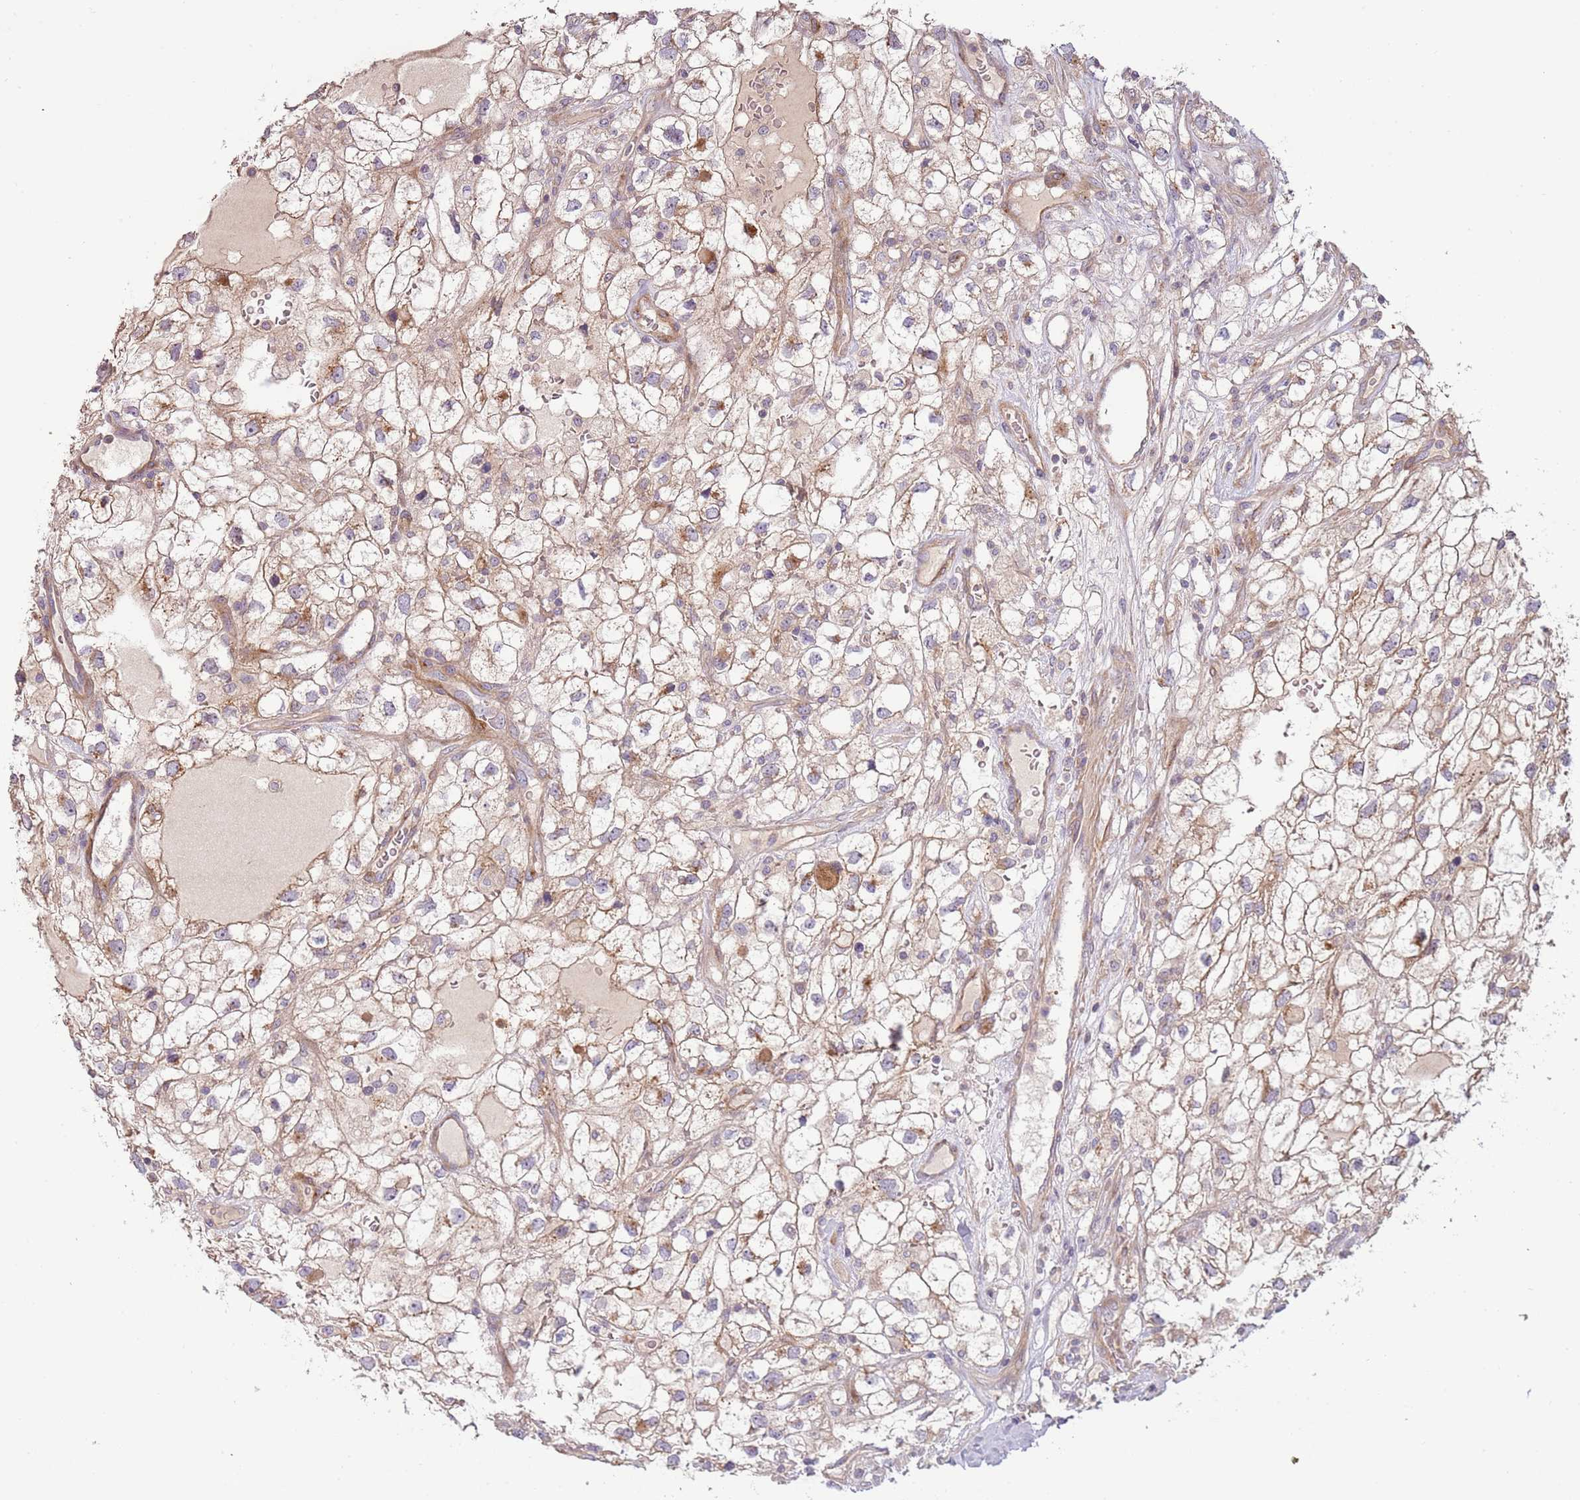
{"staining": {"intensity": "moderate", "quantity": "25%-75%", "location": "cytoplasmic/membranous"}, "tissue": "renal cancer", "cell_type": "Tumor cells", "image_type": "cancer", "snomed": [{"axis": "morphology", "description": "Adenocarcinoma, NOS"}, {"axis": "topography", "description": "Kidney"}], "caption": "A photomicrograph showing moderate cytoplasmic/membranous staining in approximately 25%-75% of tumor cells in adenocarcinoma (renal), as visualized by brown immunohistochemical staining.", "gene": "RNF128", "patient": {"sex": "male", "age": 59}}